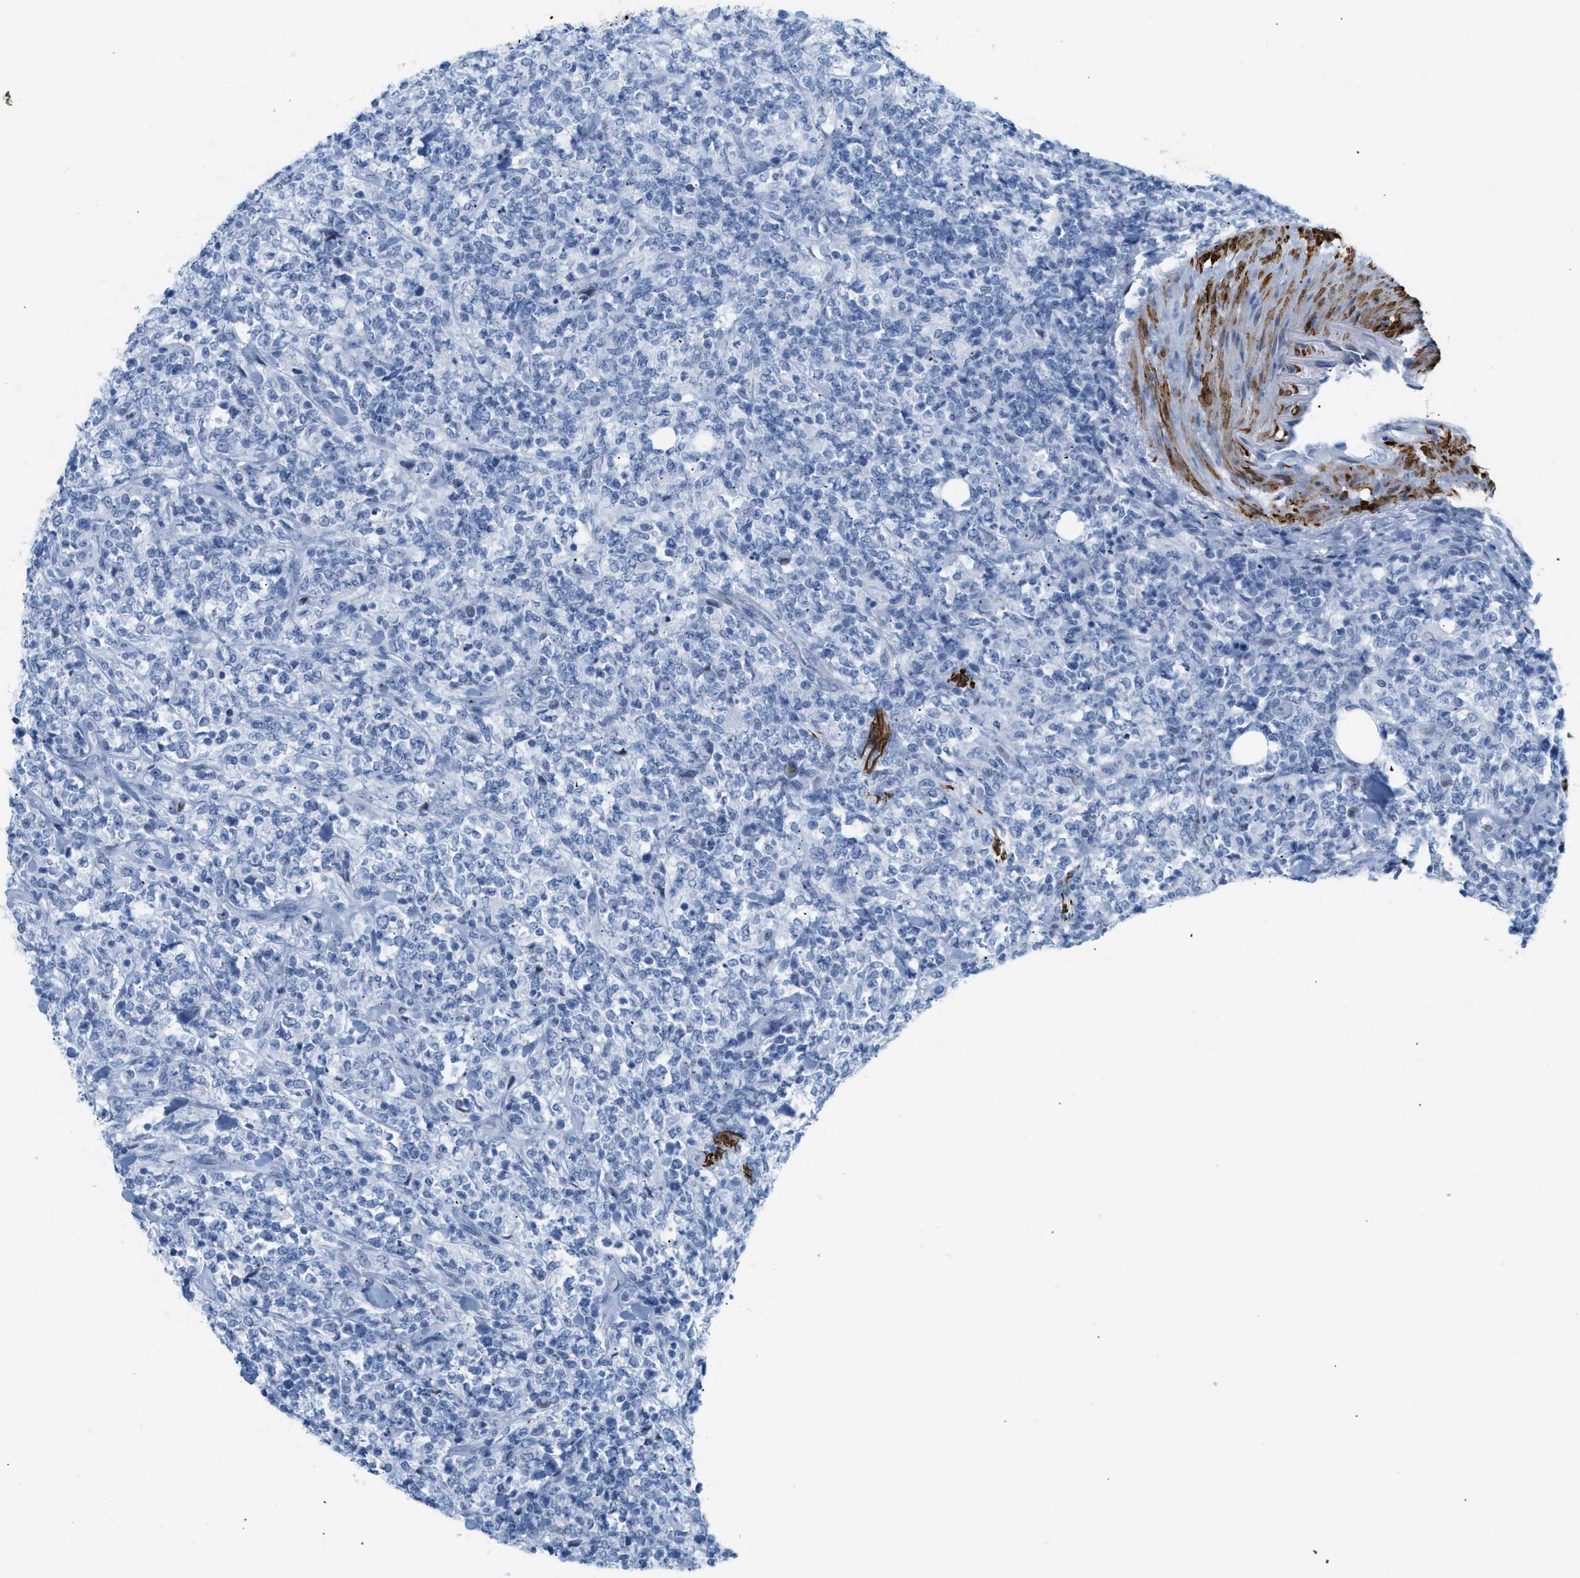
{"staining": {"intensity": "negative", "quantity": "none", "location": "none"}, "tissue": "lymphoma", "cell_type": "Tumor cells", "image_type": "cancer", "snomed": [{"axis": "morphology", "description": "Malignant lymphoma, non-Hodgkin's type, High grade"}, {"axis": "topography", "description": "Soft tissue"}], "caption": "Immunohistochemistry (IHC) of lymphoma reveals no staining in tumor cells. (DAB IHC, high magnification).", "gene": "DES", "patient": {"sex": "male", "age": 18}}